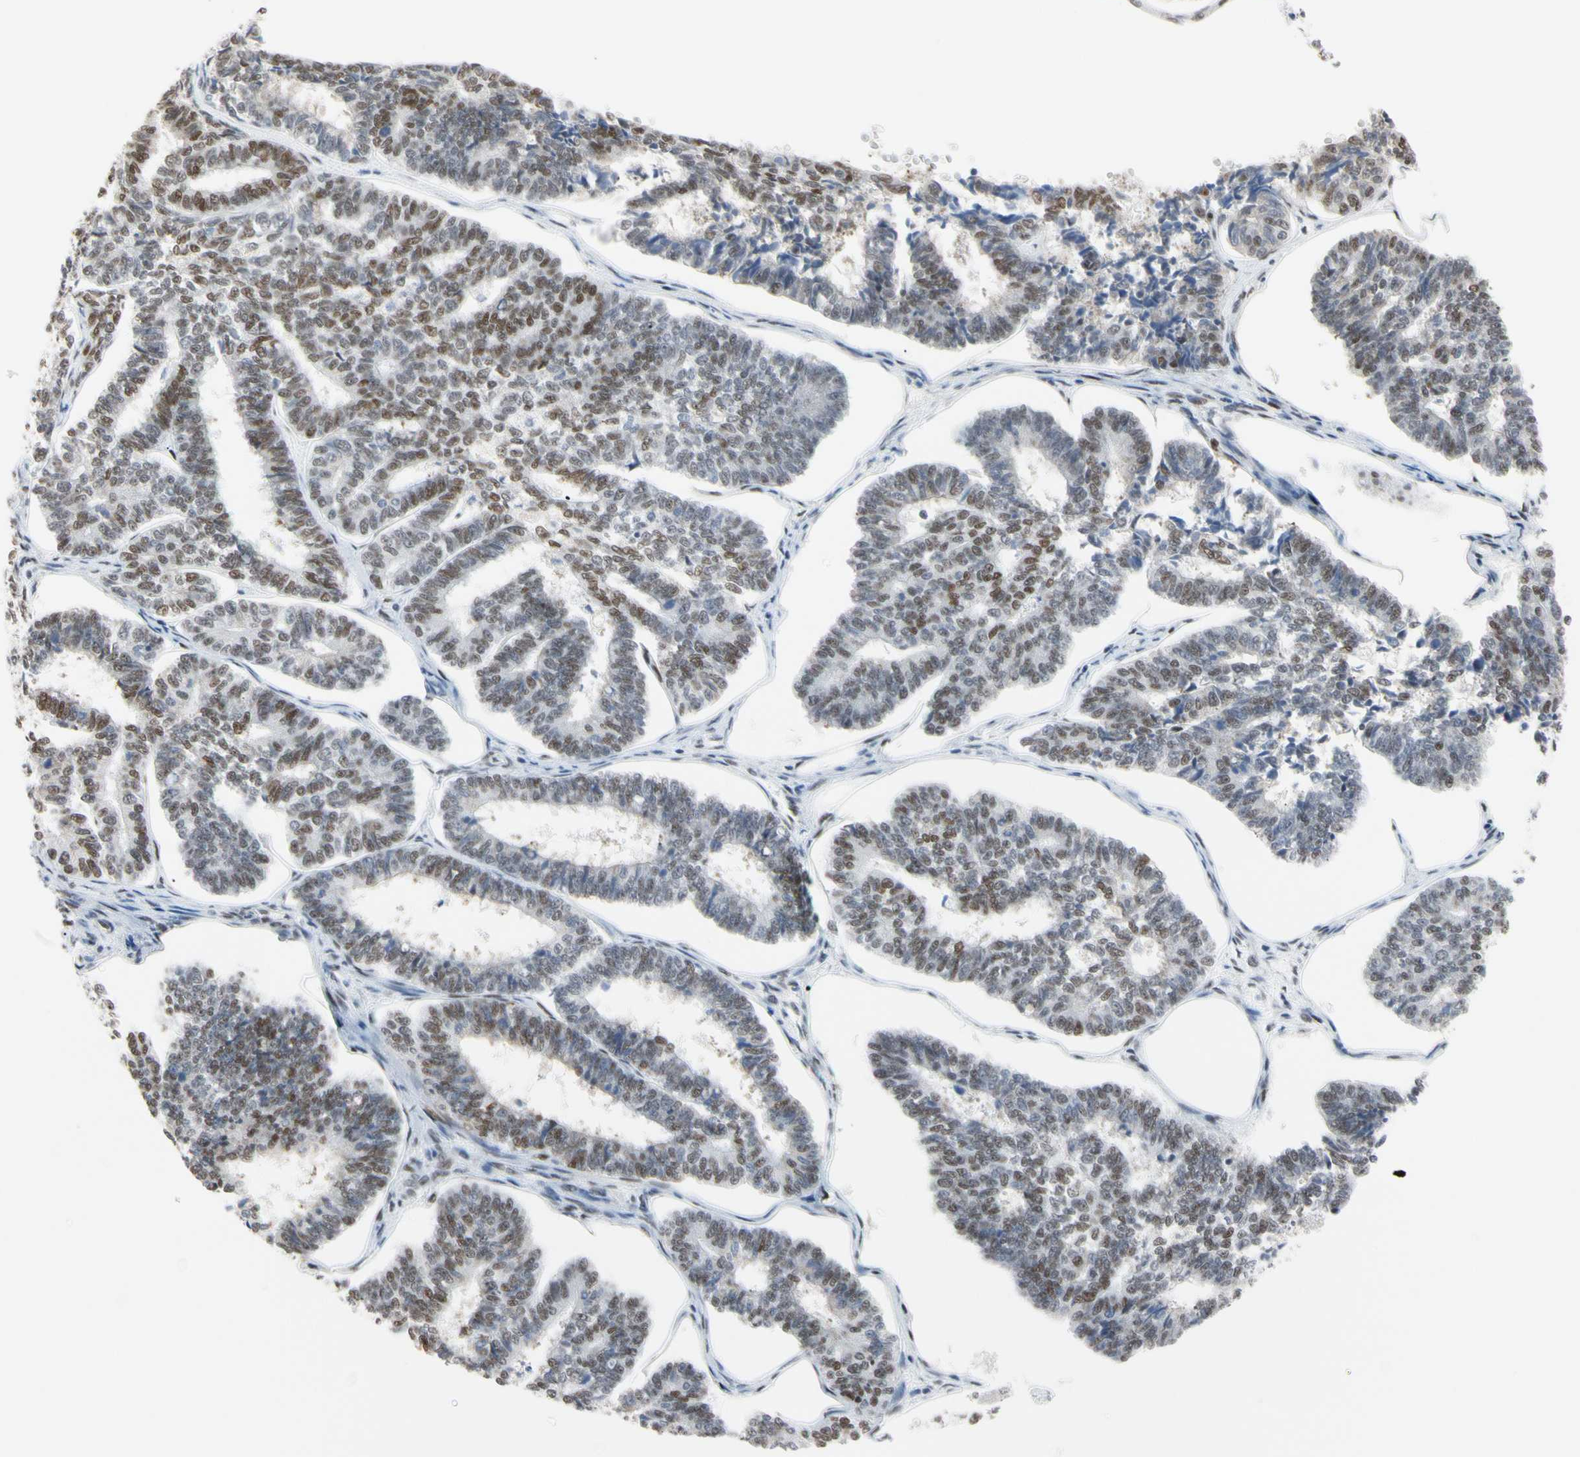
{"staining": {"intensity": "moderate", "quantity": "25%-75%", "location": "nuclear"}, "tissue": "endometrial cancer", "cell_type": "Tumor cells", "image_type": "cancer", "snomed": [{"axis": "morphology", "description": "Adenocarcinoma, NOS"}, {"axis": "topography", "description": "Endometrium"}], "caption": "Adenocarcinoma (endometrial) stained with IHC exhibits moderate nuclear positivity in approximately 25%-75% of tumor cells.", "gene": "FAM98B", "patient": {"sex": "female", "age": 70}}